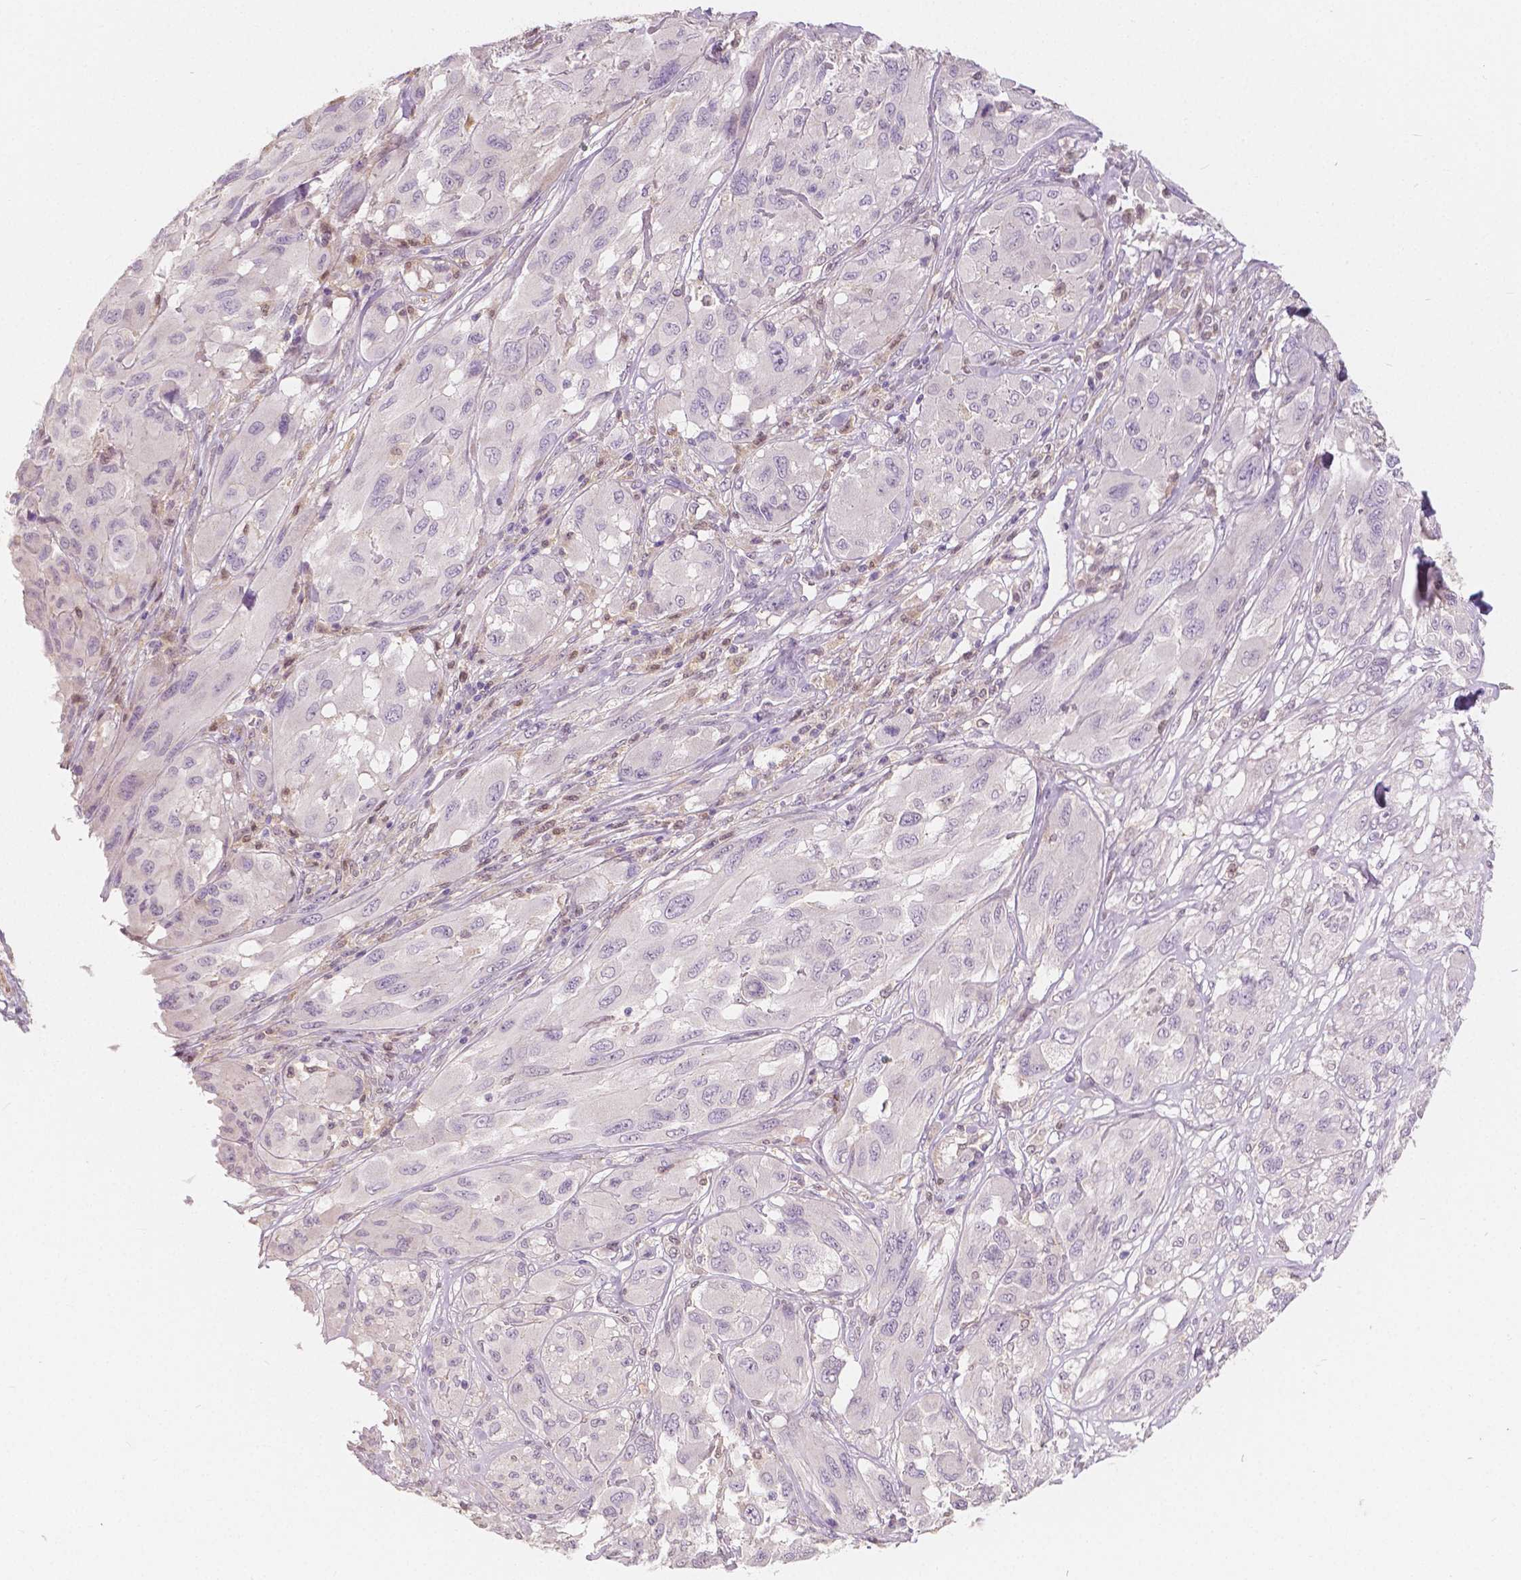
{"staining": {"intensity": "negative", "quantity": "none", "location": "none"}, "tissue": "melanoma", "cell_type": "Tumor cells", "image_type": "cancer", "snomed": [{"axis": "morphology", "description": "Malignant melanoma, NOS"}, {"axis": "topography", "description": "Skin"}], "caption": "Protein analysis of malignant melanoma demonstrates no significant expression in tumor cells.", "gene": "NAPRT", "patient": {"sex": "female", "age": 91}}